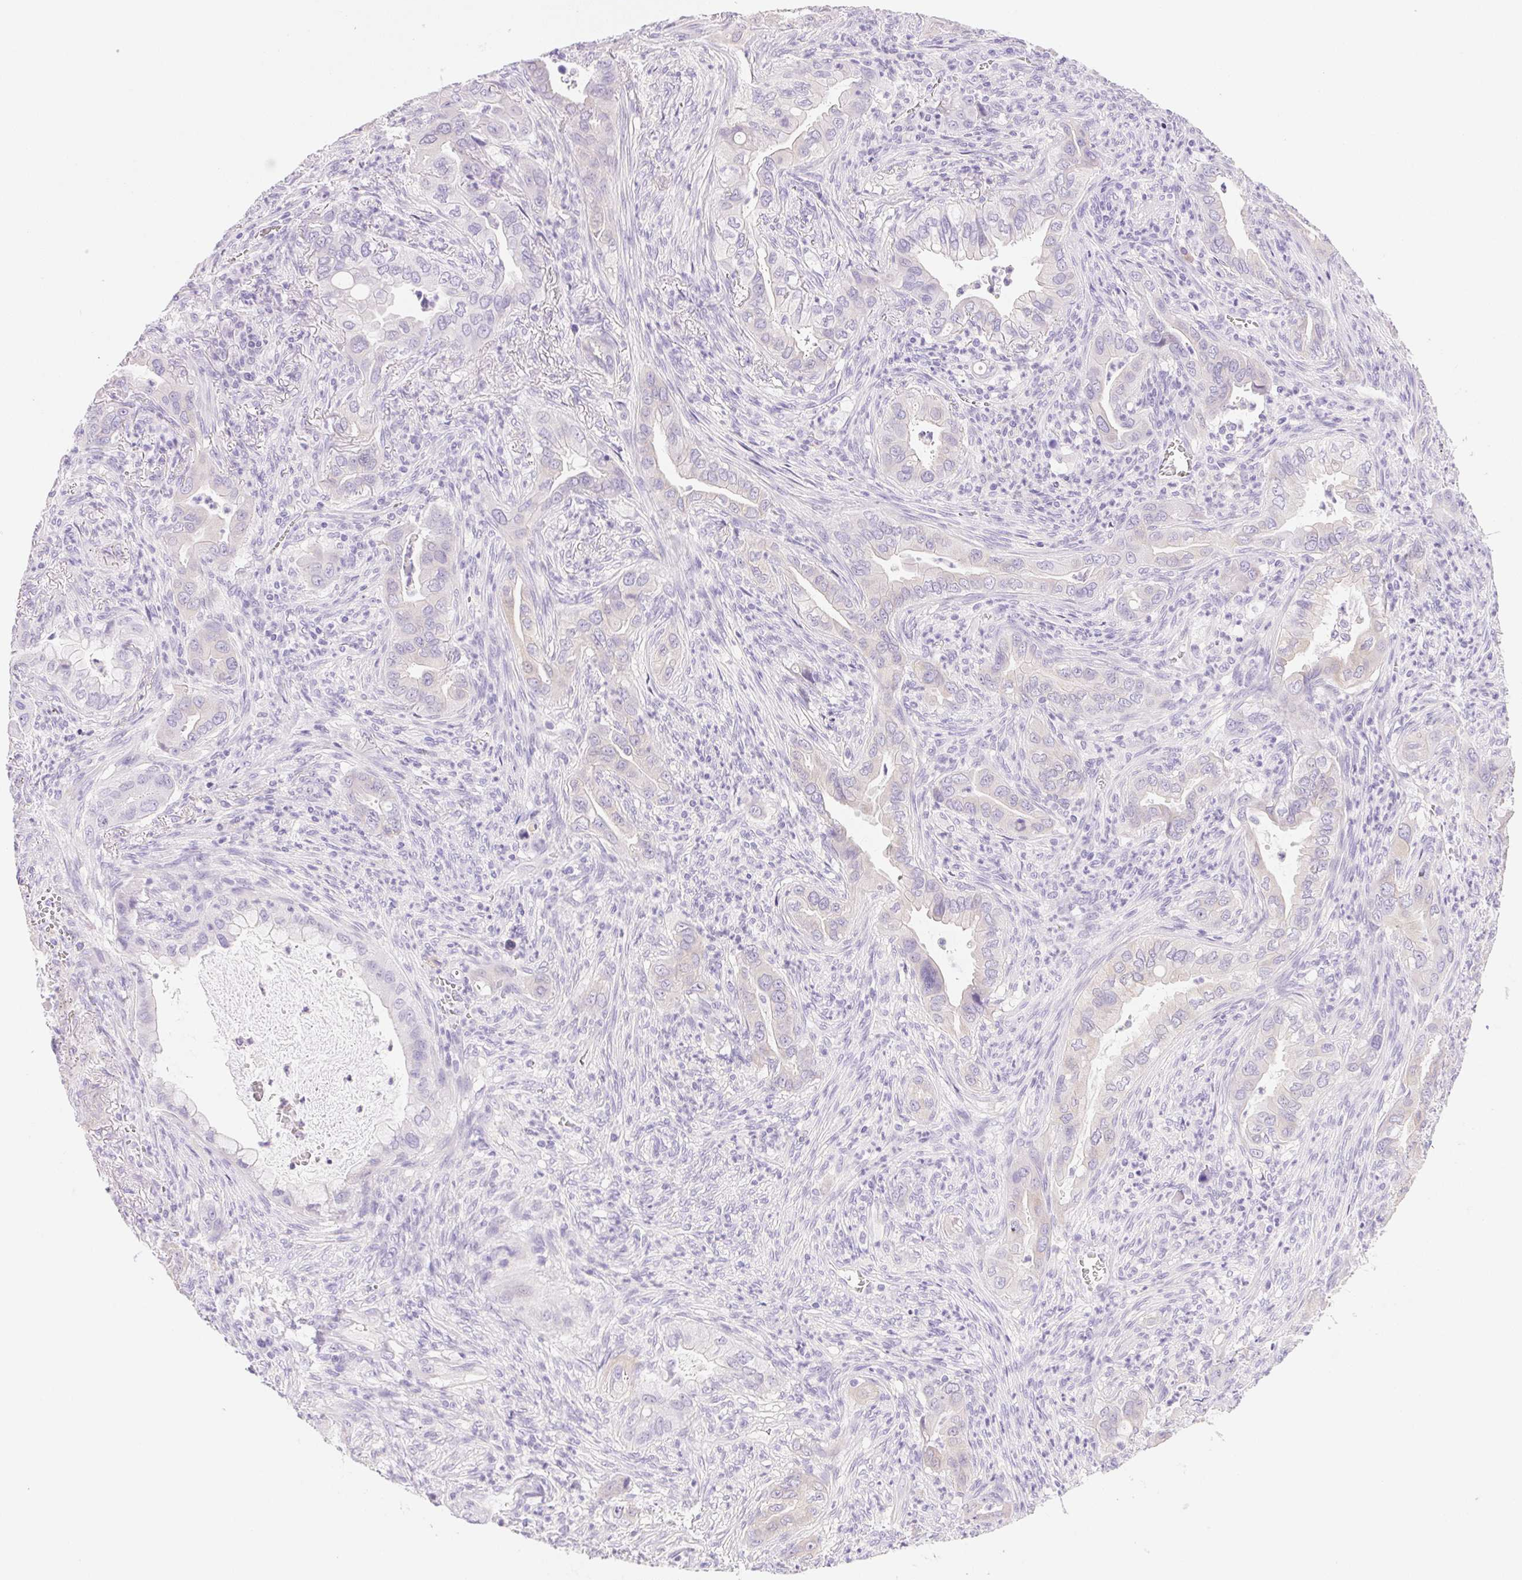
{"staining": {"intensity": "negative", "quantity": "none", "location": "none"}, "tissue": "lung cancer", "cell_type": "Tumor cells", "image_type": "cancer", "snomed": [{"axis": "morphology", "description": "Adenocarcinoma, NOS"}, {"axis": "topography", "description": "Lung"}], "caption": "DAB immunohistochemical staining of human lung cancer exhibits no significant expression in tumor cells.", "gene": "DHCR24", "patient": {"sex": "male", "age": 65}}